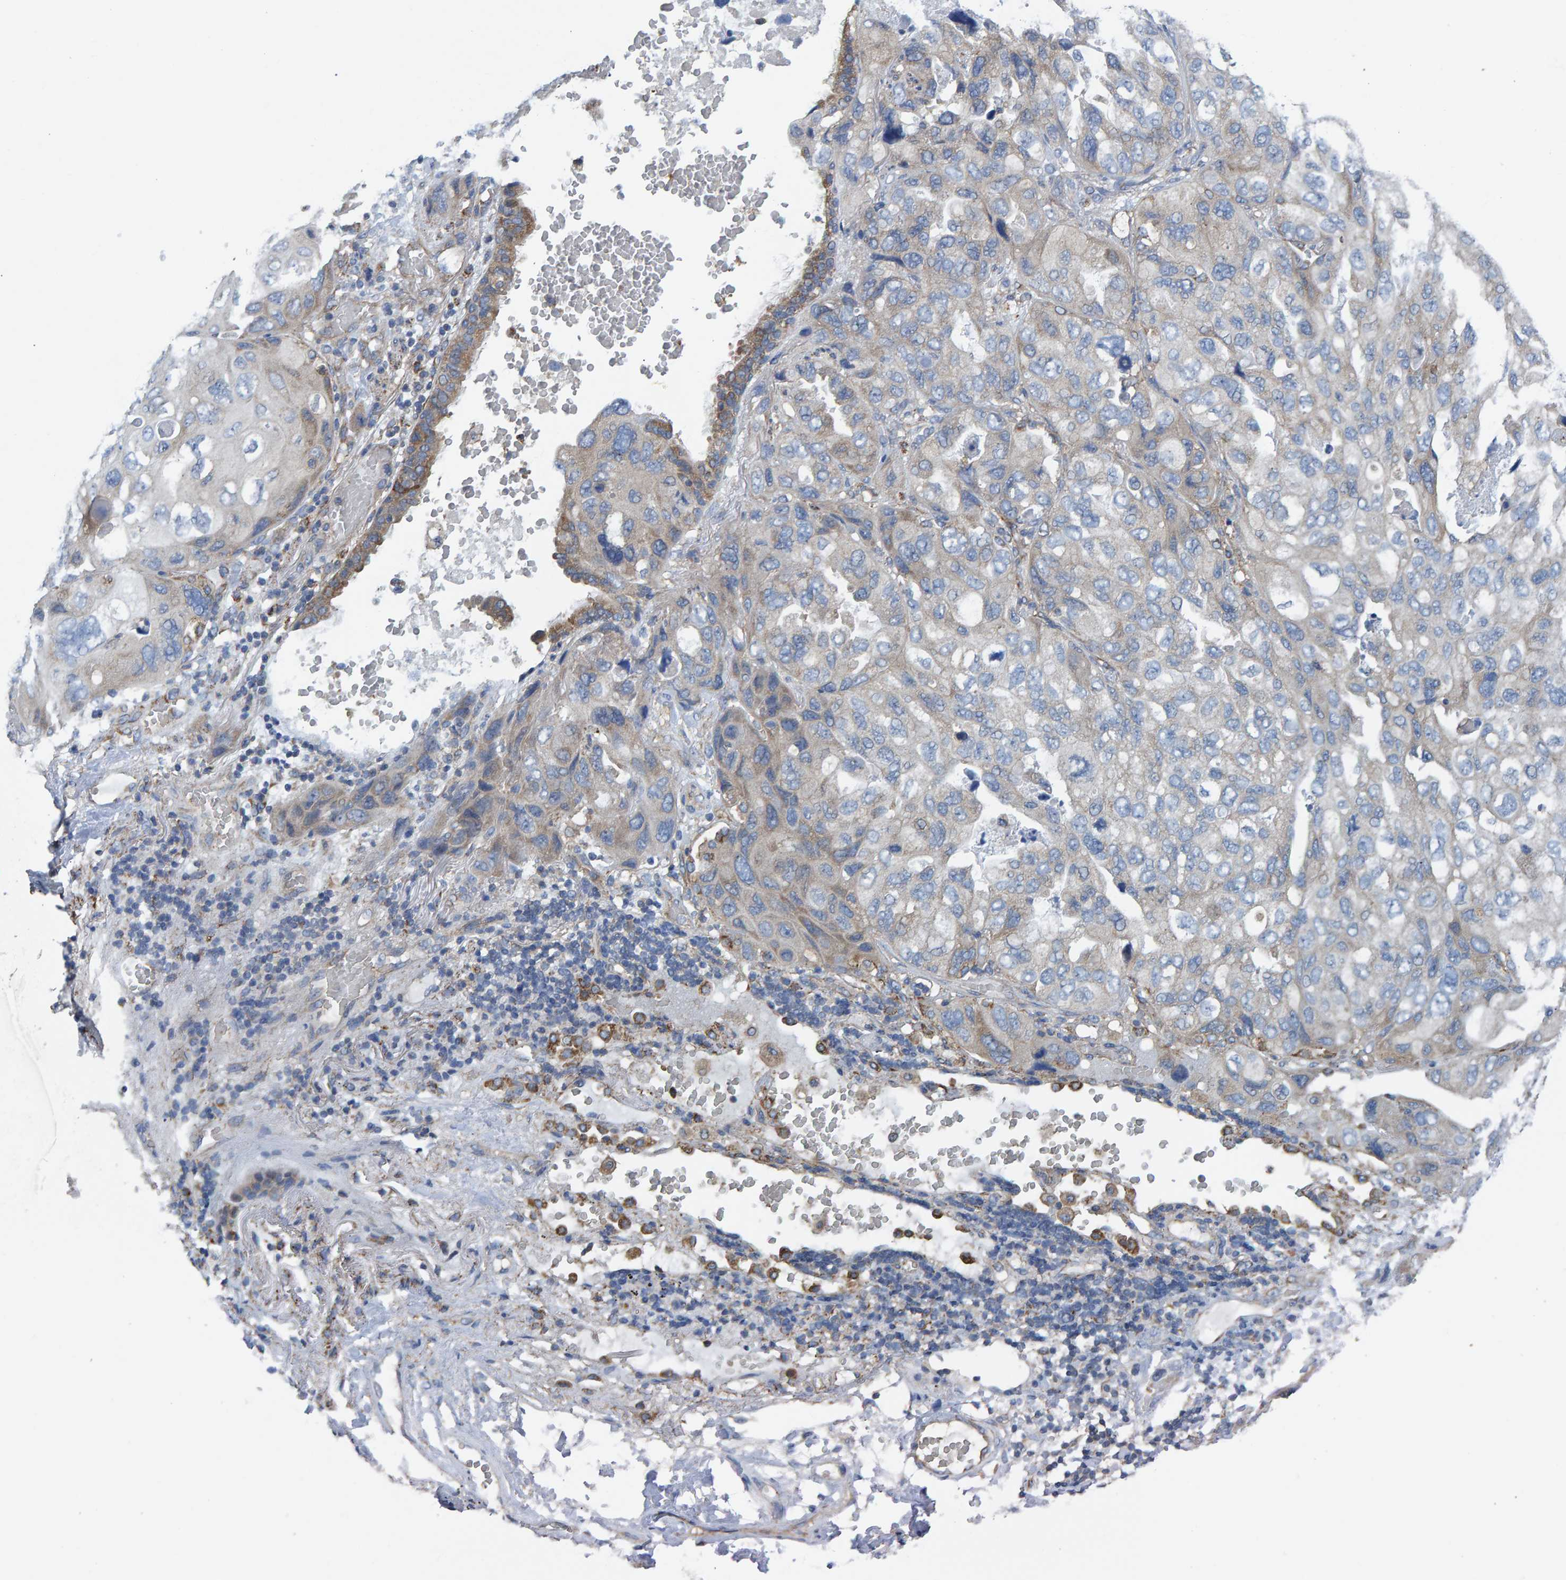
{"staining": {"intensity": "weak", "quantity": "<25%", "location": "cytoplasmic/membranous"}, "tissue": "lung cancer", "cell_type": "Tumor cells", "image_type": "cancer", "snomed": [{"axis": "morphology", "description": "Squamous cell carcinoma, NOS"}, {"axis": "topography", "description": "Lung"}], "caption": "Immunohistochemical staining of lung cancer (squamous cell carcinoma) demonstrates no significant positivity in tumor cells.", "gene": "LRSAM1", "patient": {"sex": "female", "age": 73}}